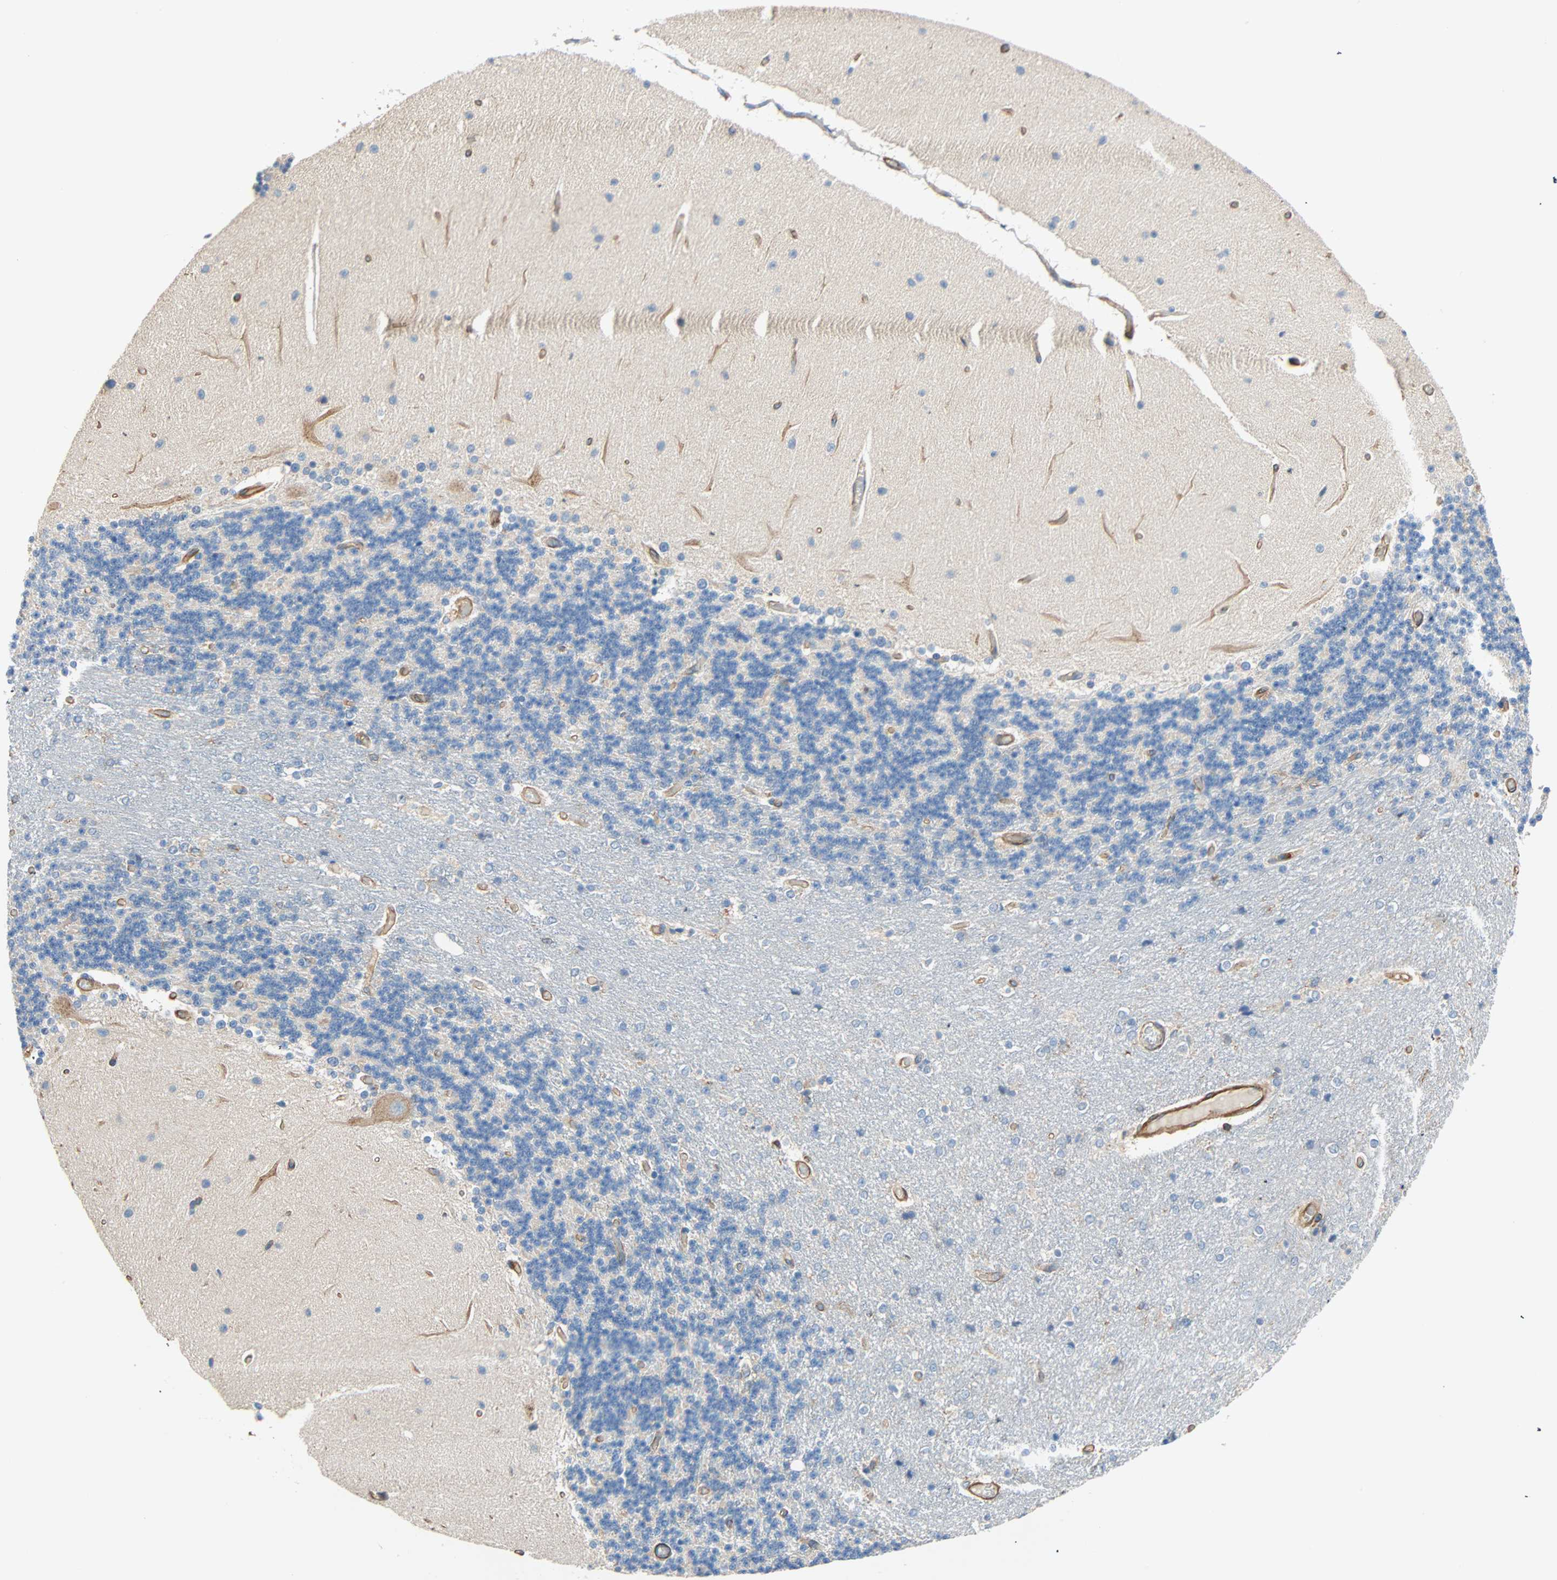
{"staining": {"intensity": "negative", "quantity": "none", "location": "none"}, "tissue": "cerebellum", "cell_type": "Cells in granular layer", "image_type": "normal", "snomed": [{"axis": "morphology", "description": "Normal tissue, NOS"}, {"axis": "topography", "description": "Cerebellum"}], "caption": "DAB immunohistochemical staining of normal cerebellum demonstrates no significant positivity in cells in granular layer.", "gene": "GALNT10", "patient": {"sex": "female", "age": 54}}